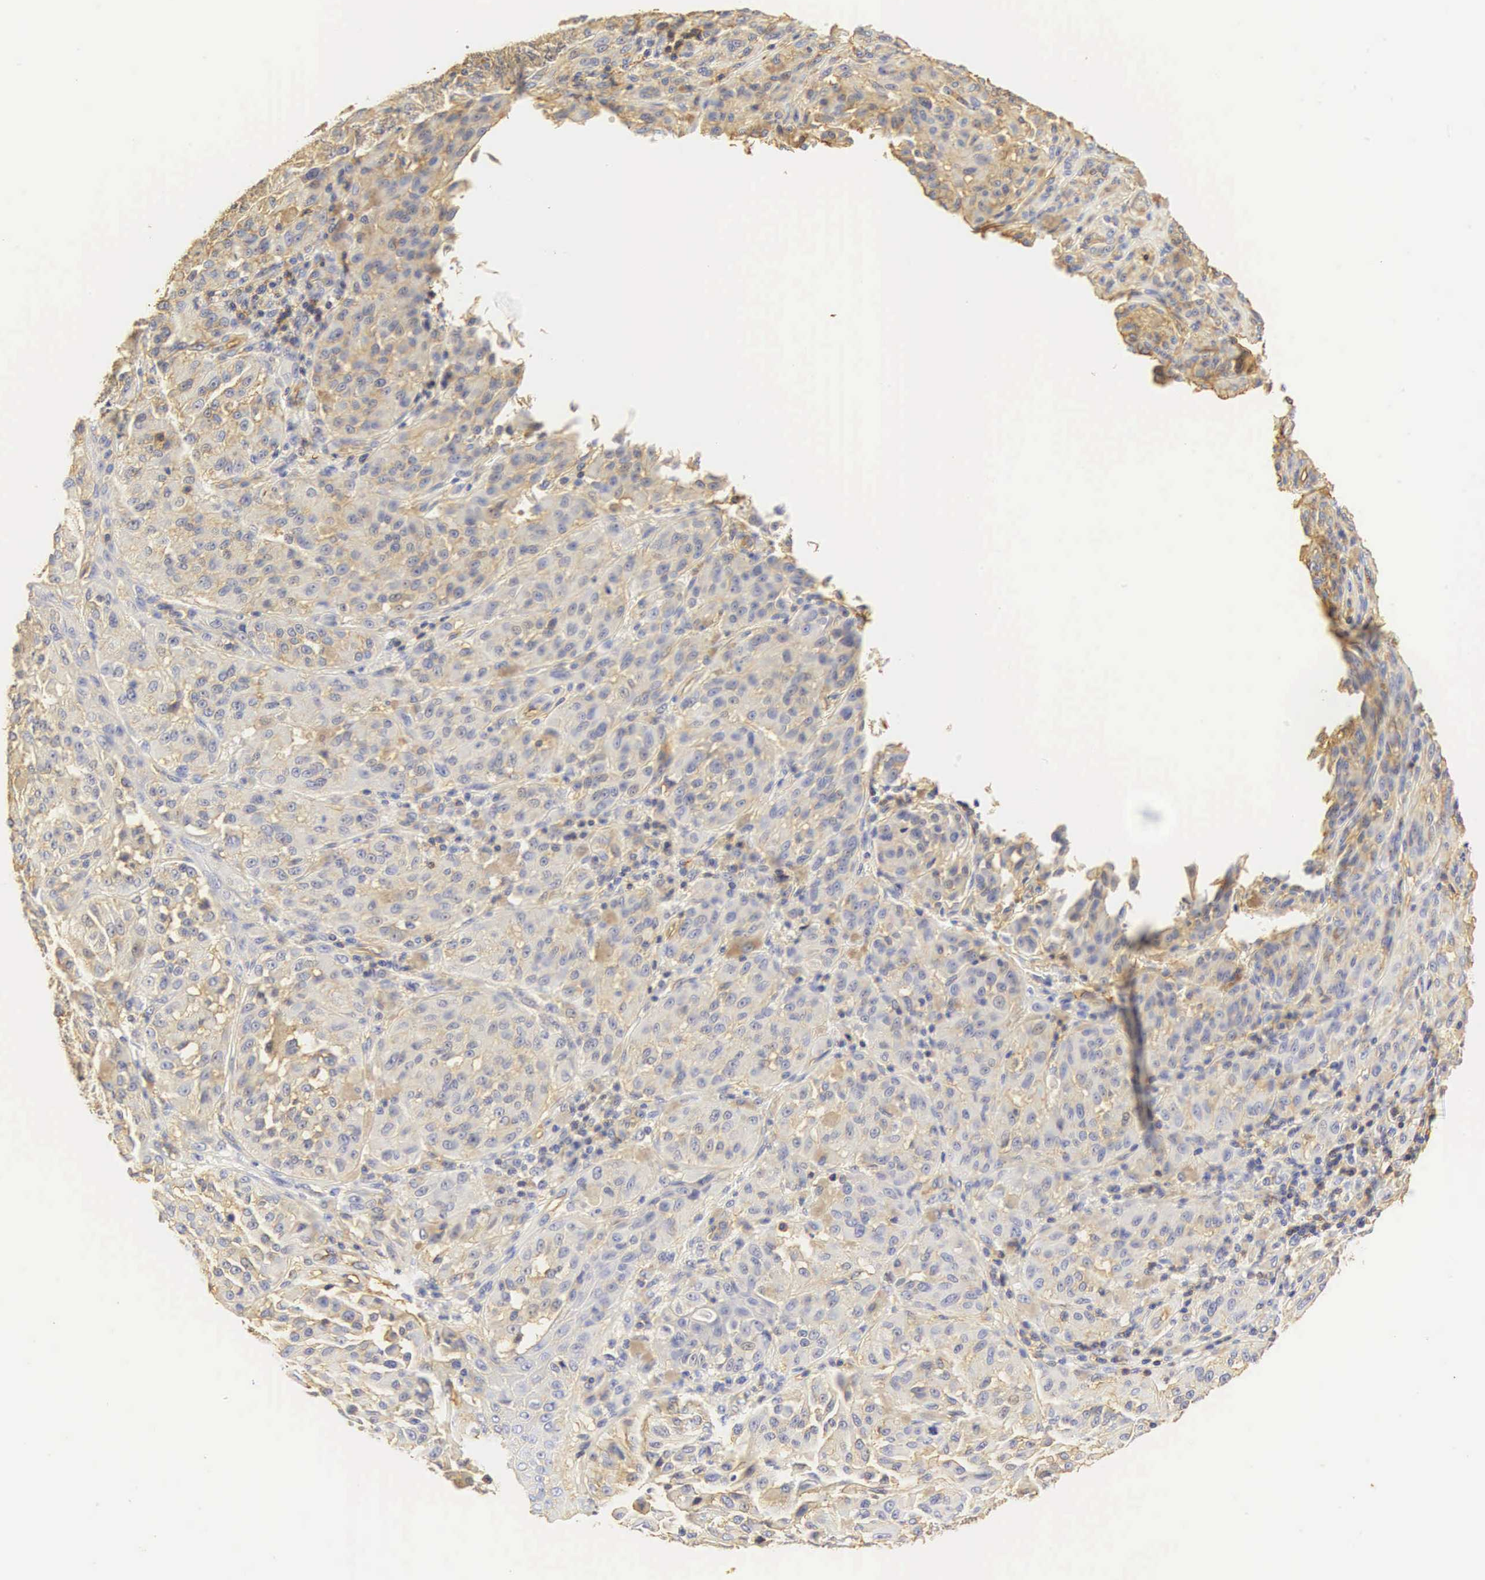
{"staining": {"intensity": "weak", "quantity": "25%-75%", "location": "cytoplasmic/membranous"}, "tissue": "melanoma", "cell_type": "Tumor cells", "image_type": "cancer", "snomed": [{"axis": "morphology", "description": "Malignant melanoma, NOS"}, {"axis": "topography", "description": "Skin"}], "caption": "Melanoma stained with a brown dye displays weak cytoplasmic/membranous positive expression in approximately 25%-75% of tumor cells.", "gene": "CD99", "patient": {"sex": "male", "age": 44}}